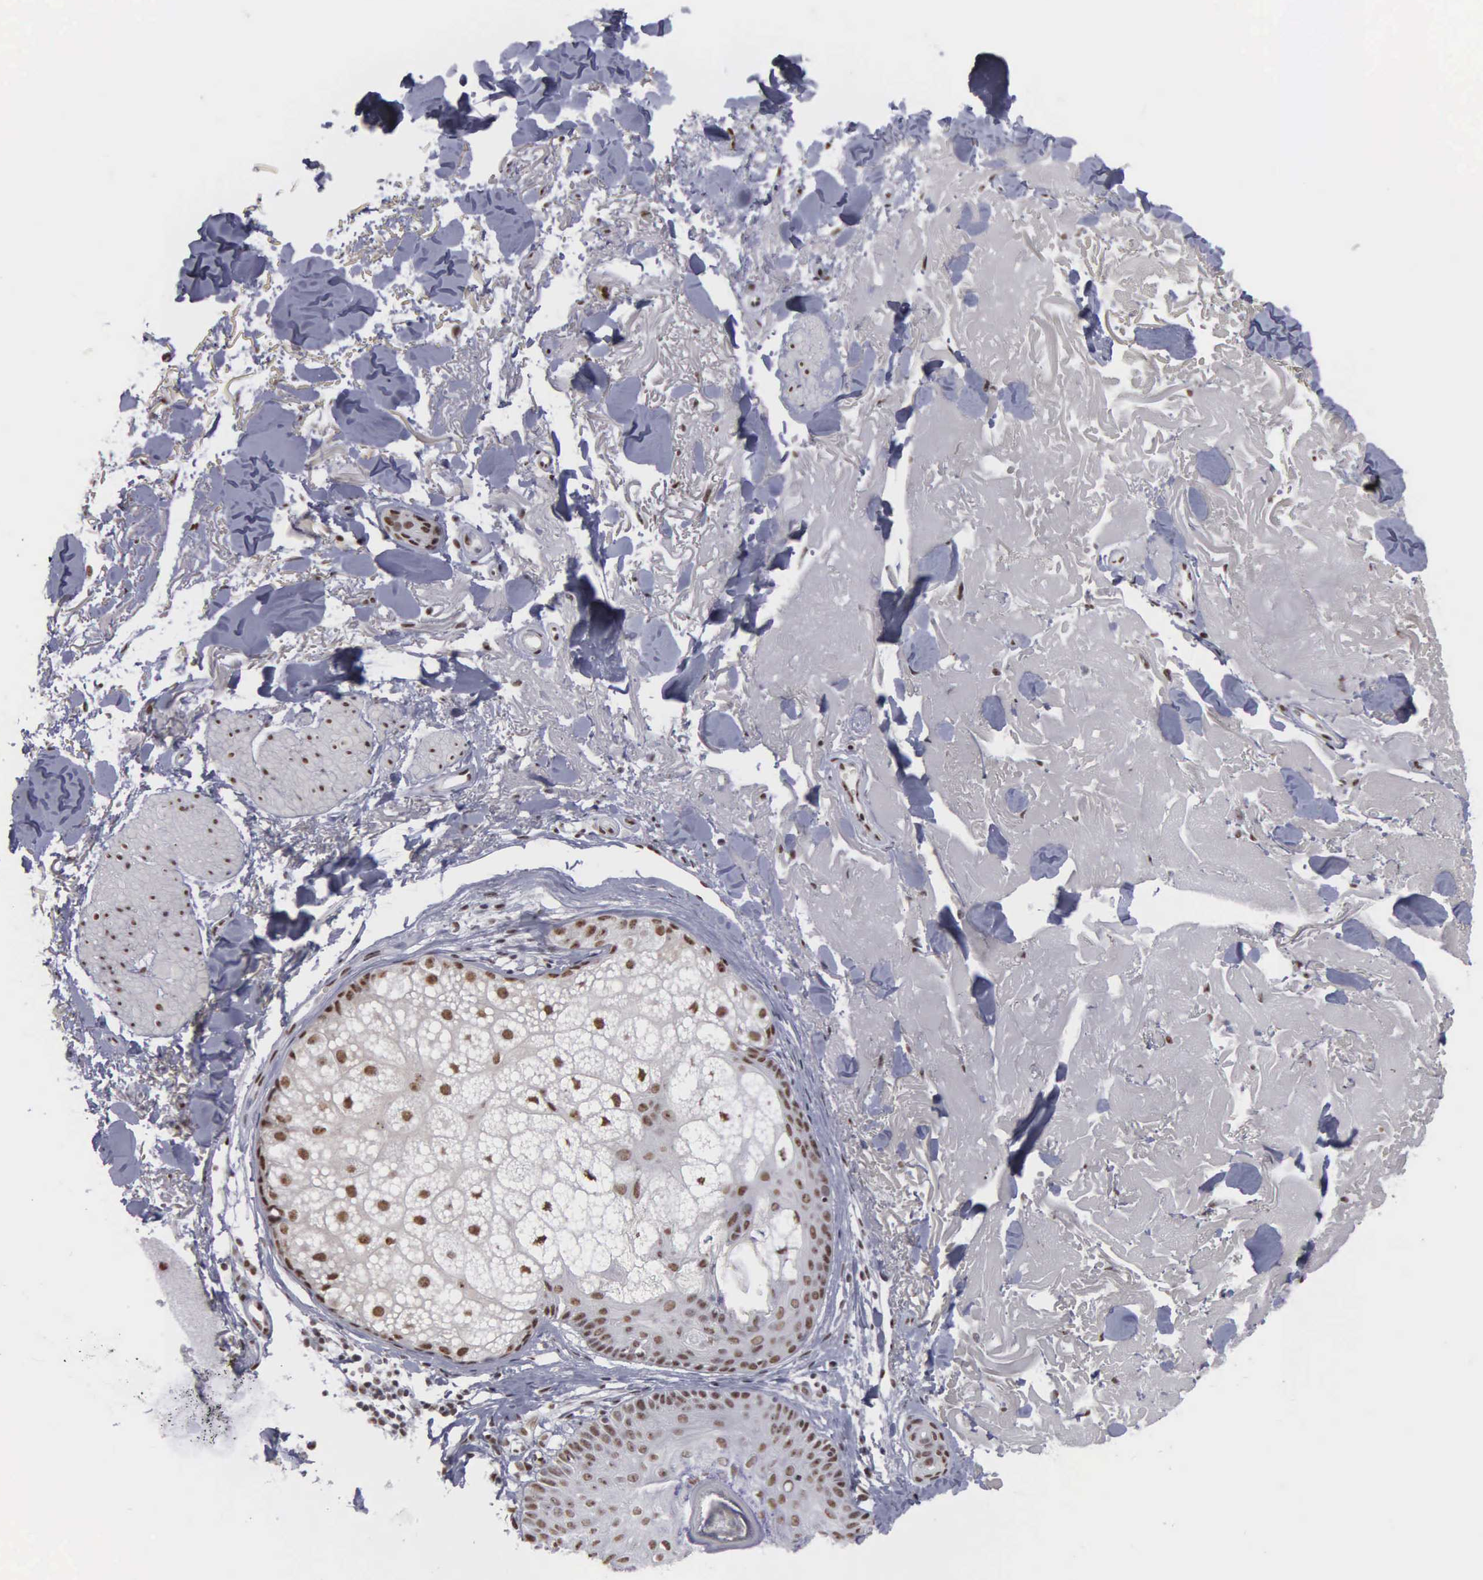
{"staining": {"intensity": "moderate", "quantity": ">75%", "location": "nuclear"}, "tissue": "skin", "cell_type": "Fibroblasts", "image_type": "normal", "snomed": [{"axis": "morphology", "description": "Normal tissue, NOS"}, {"axis": "topography", "description": "Skin"}], "caption": "Immunohistochemical staining of unremarkable human skin reveals >75% levels of moderate nuclear protein positivity in about >75% of fibroblasts.", "gene": "KIAA0586", "patient": {"sex": "male", "age": 86}}